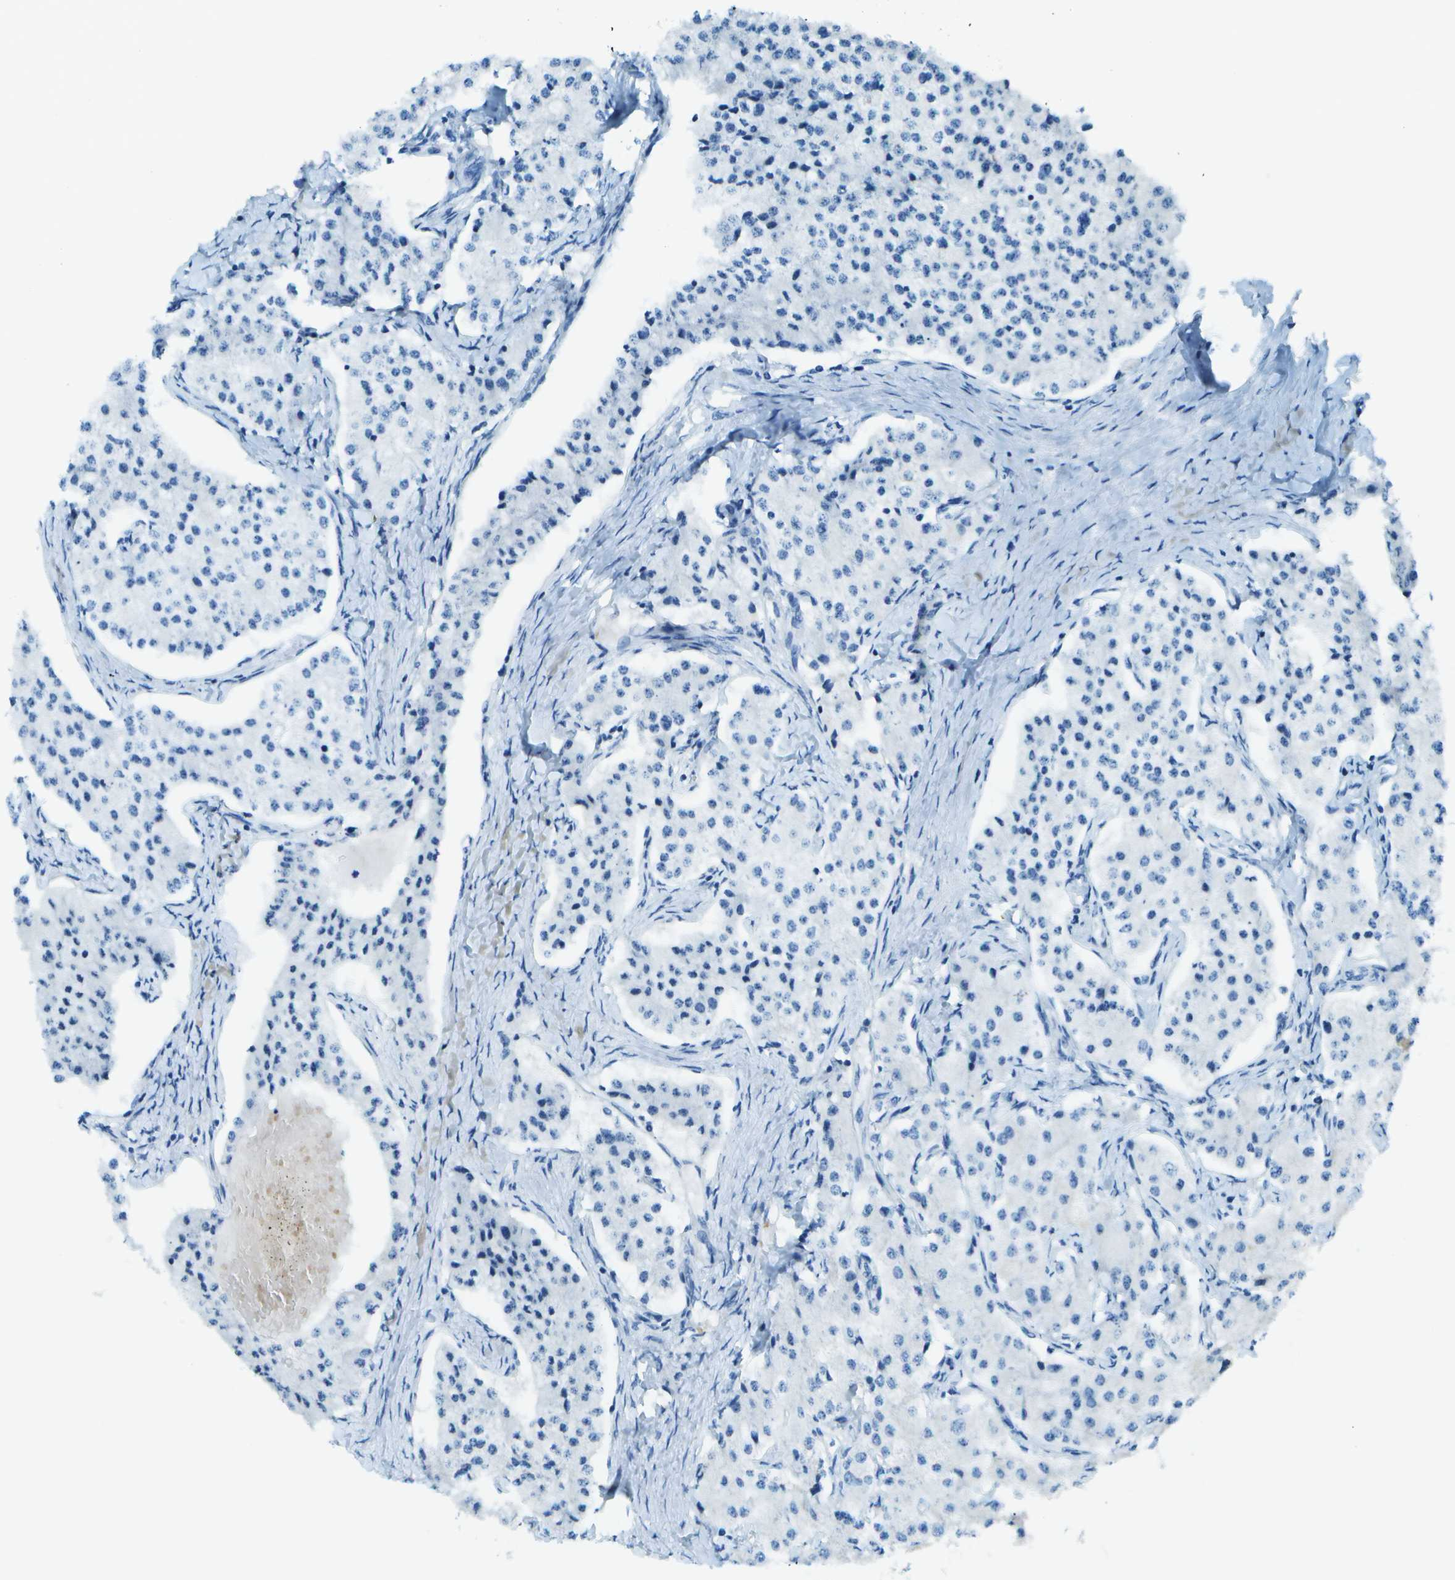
{"staining": {"intensity": "negative", "quantity": "none", "location": "none"}, "tissue": "carcinoid", "cell_type": "Tumor cells", "image_type": "cancer", "snomed": [{"axis": "morphology", "description": "Carcinoid, malignant, NOS"}, {"axis": "topography", "description": "Colon"}], "caption": "Immunohistochemical staining of human malignant carcinoid reveals no significant positivity in tumor cells.", "gene": "LGI2", "patient": {"sex": "female", "age": 52}}